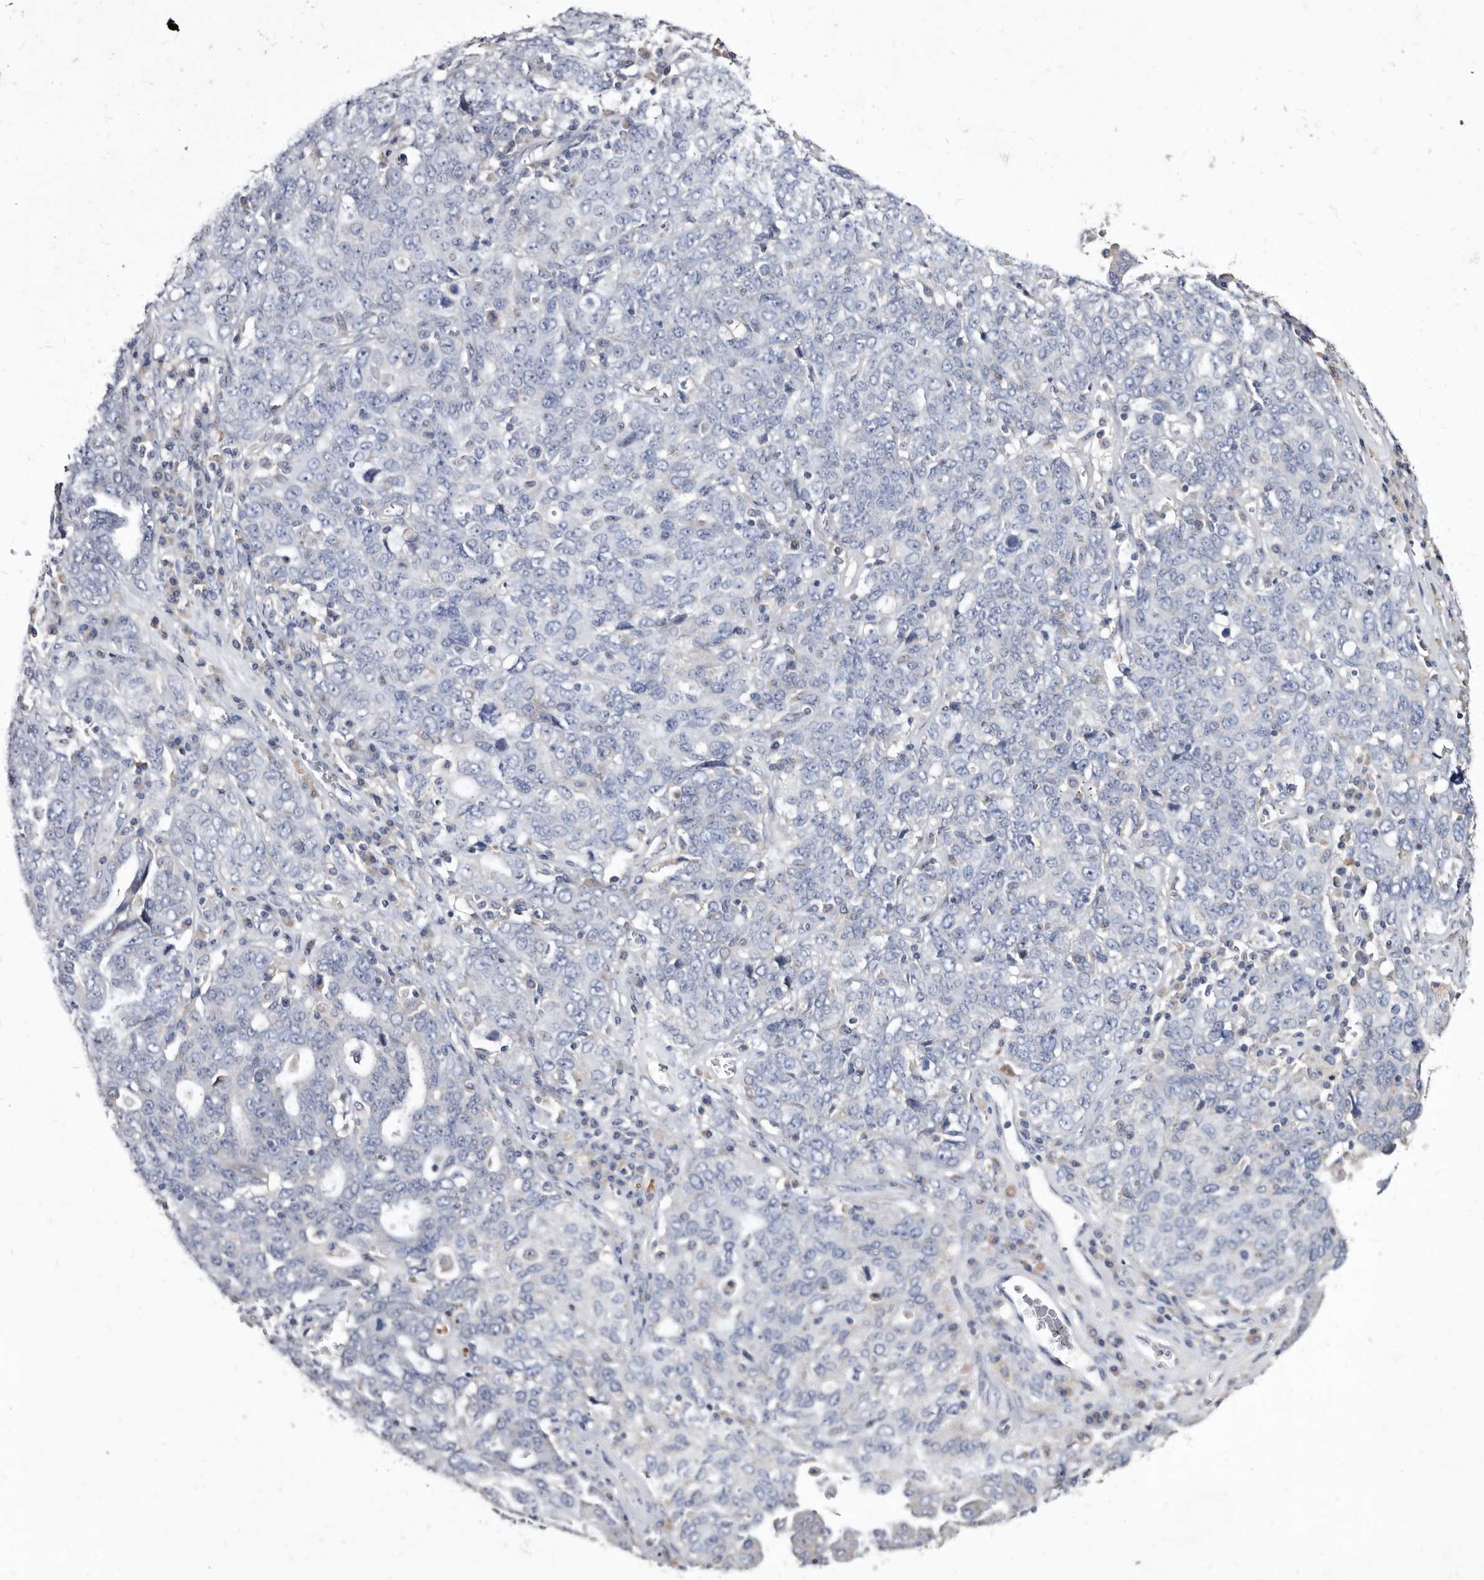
{"staining": {"intensity": "negative", "quantity": "none", "location": "none"}, "tissue": "ovarian cancer", "cell_type": "Tumor cells", "image_type": "cancer", "snomed": [{"axis": "morphology", "description": "Carcinoma, endometroid"}, {"axis": "topography", "description": "Ovary"}], "caption": "High magnification brightfield microscopy of ovarian endometroid carcinoma stained with DAB (brown) and counterstained with hematoxylin (blue): tumor cells show no significant positivity.", "gene": "SLC39A2", "patient": {"sex": "female", "age": 62}}